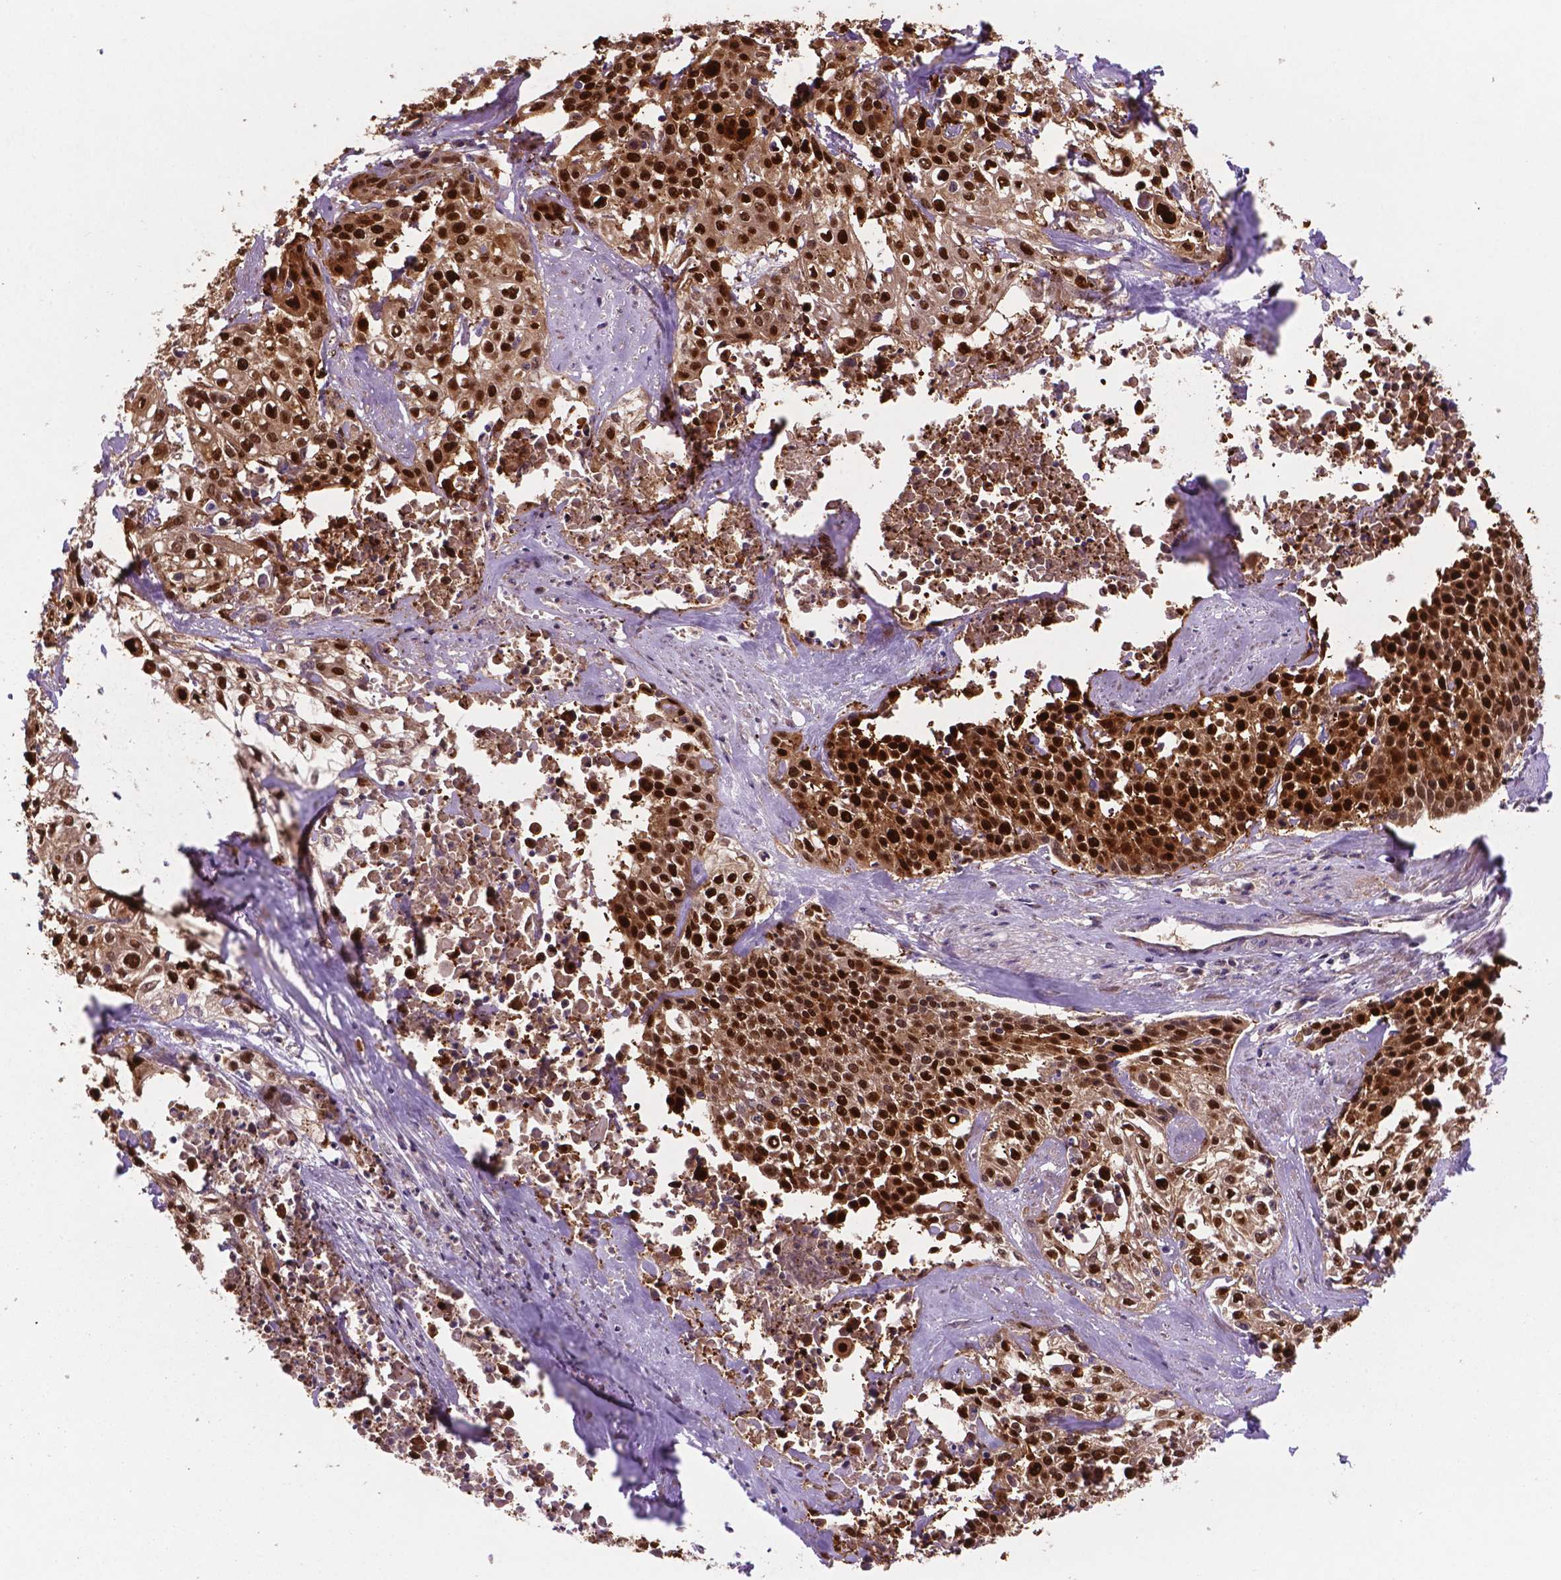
{"staining": {"intensity": "strong", "quantity": ">75%", "location": "cytoplasmic/membranous,nuclear"}, "tissue": "cervical cancer", "cell_type": "Tumor cells", "image_type": "cancer", "snomed": [{"axis": "morphology", "description": "Squamous cell carcinoma, NOS"}, {"axis": "topography", "description": "Cervix"}], "caption": "Immunohistochemical staining of squamous cell carcinoma (cervical) shows high levels of strong cytoplasmic/membranous and nuclear protein expression in about >75% of tumor cells. The staining was performed using DAB (3,3'-diaminobenzidine) to visualize the protein expression in brown, while the nuclei were stained in blue with hematoxylin (Magnification: 20x).", "gene": "TM4SF20", "patient": {"sex": "female", "age": 39}}